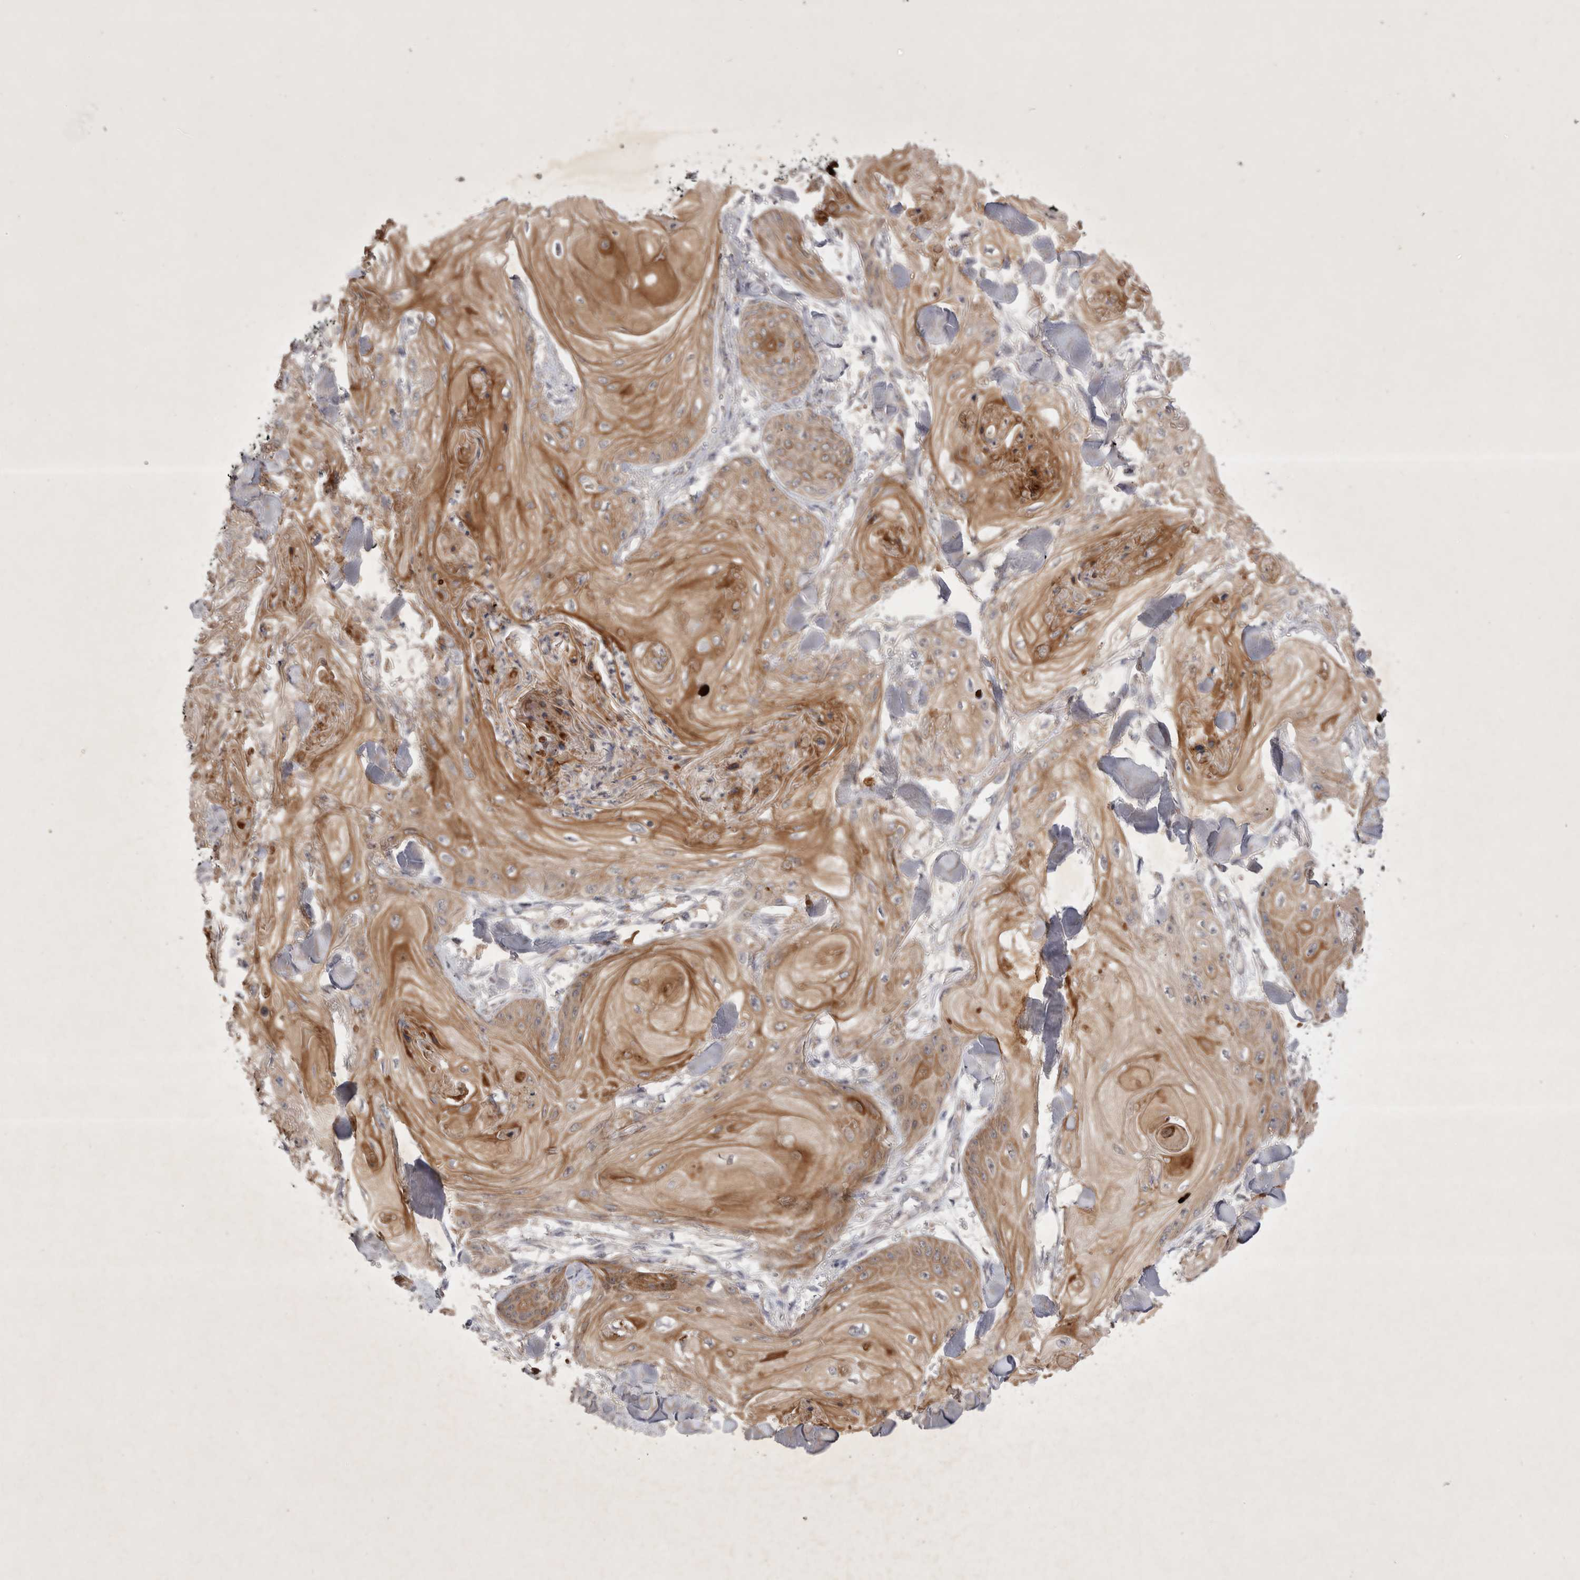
{"staining": {"intensity": "moderate", "quantity": ">75%", "location": "cytoplasmic/membranous"}, "tissue": "skin cancer", "cell_type": "Tumor cells", "image_type": "cancer", "snomed": [{"axis": "morphology", "description": "Squamous cell carcinoma, NOS"}, {"axis": "topography", "description": "Skin"}], "caption": "A brown stain highlights moderate cytoplasmic/membranous expression of a protein in squamous cell carcinoma (skin) tumor cells.", "gene": "PTPDC1", "patient": {"sex": "male", "age": 74}}